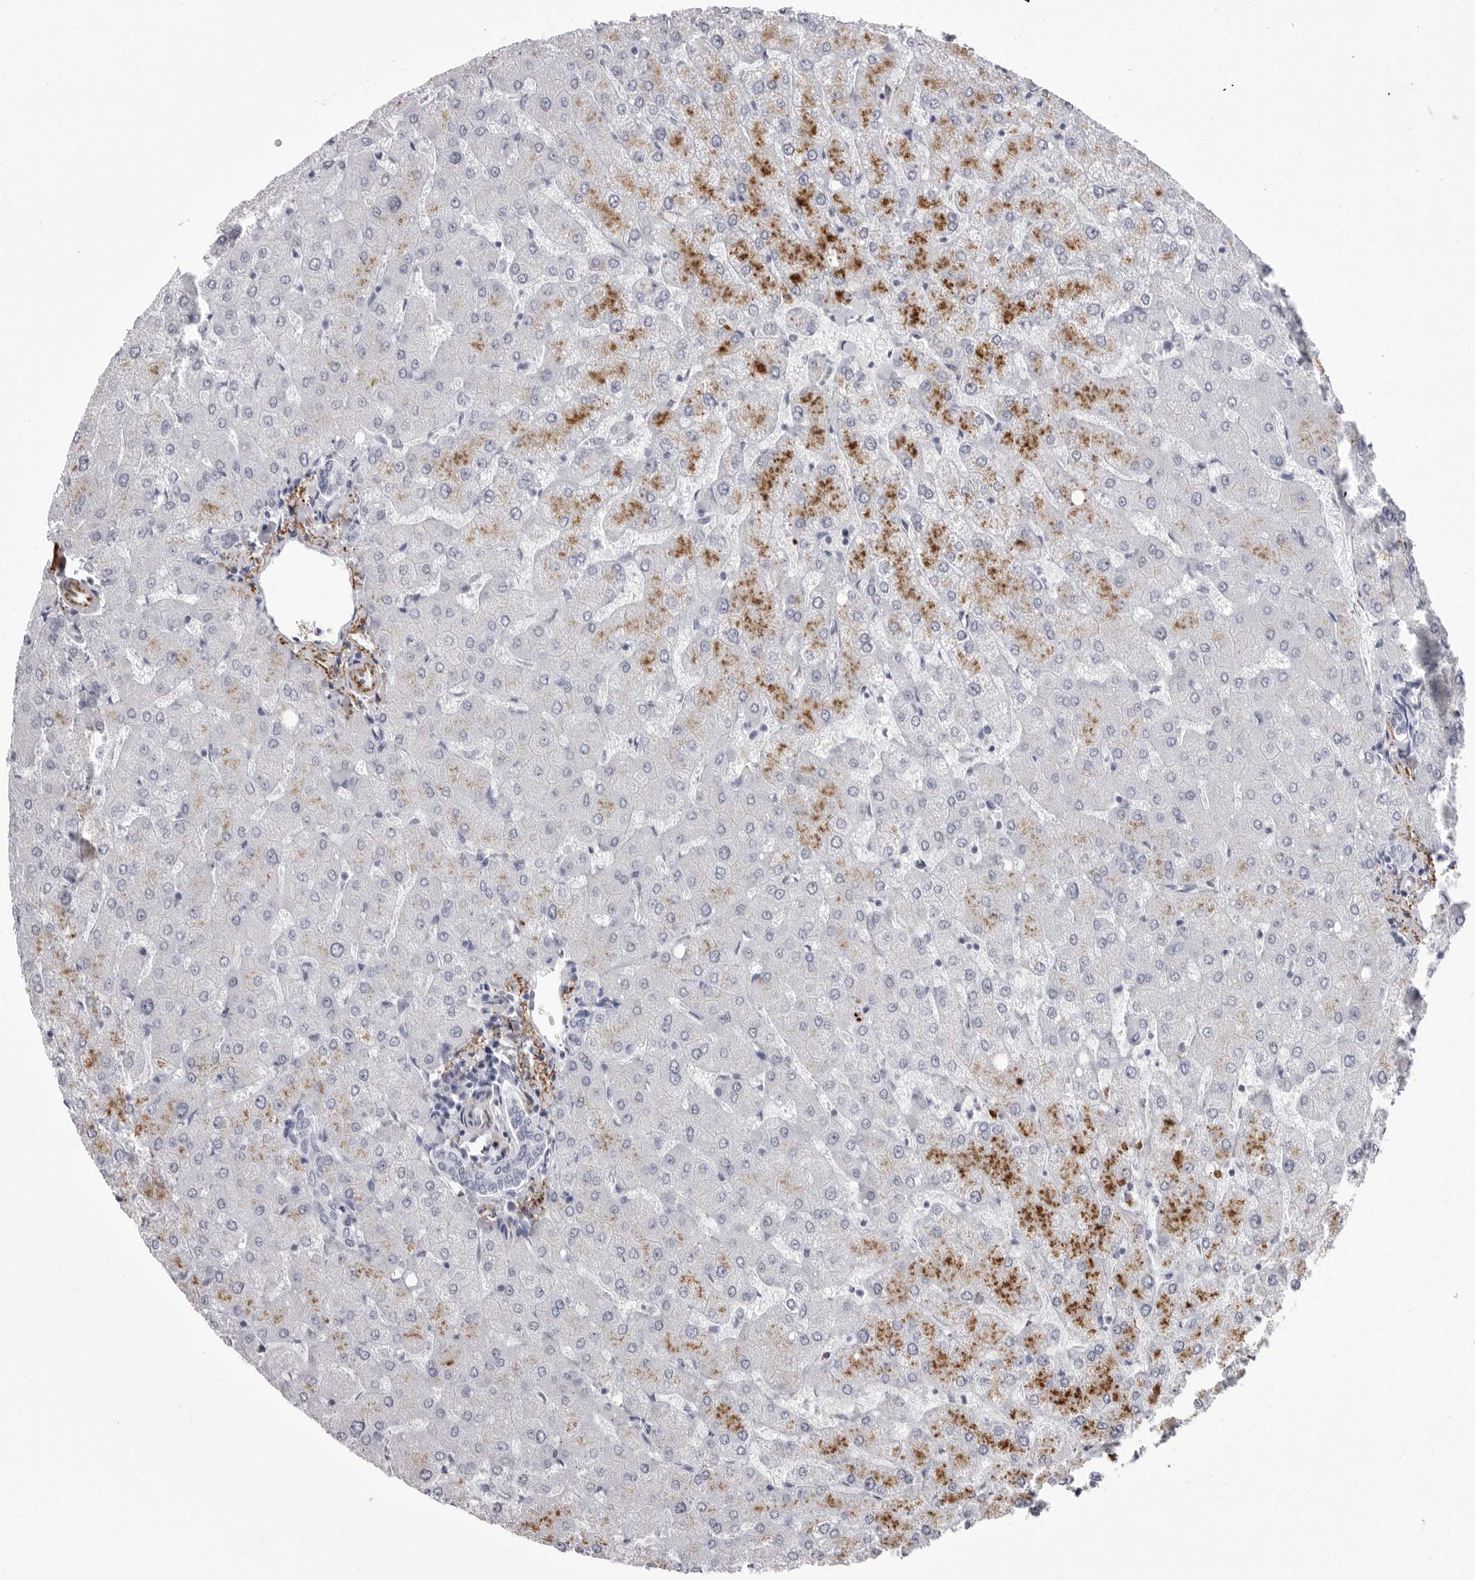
{"staining": {"intensity": "negative", "quantity": "none", "location": "none"}, "tissue": "liver", "cell_type": "Cholangiocytes", "image_type": "normal", "snomed": [{"axis": "morphology", "description": "Normal tissue, NOS"}, {"axis": "topography", "description": "Liver"}], "caption": "Immunohistochemistry (IHC) histopathology image of benign liver: human liver stained with DAB shows no significant protein positivity in cholangiocytes. (DAB immunohistochemistry (IHC) with hematoxylin counter stain).", "gene": "COL26A1", "patient": {"sex": "female", "age": 54}}